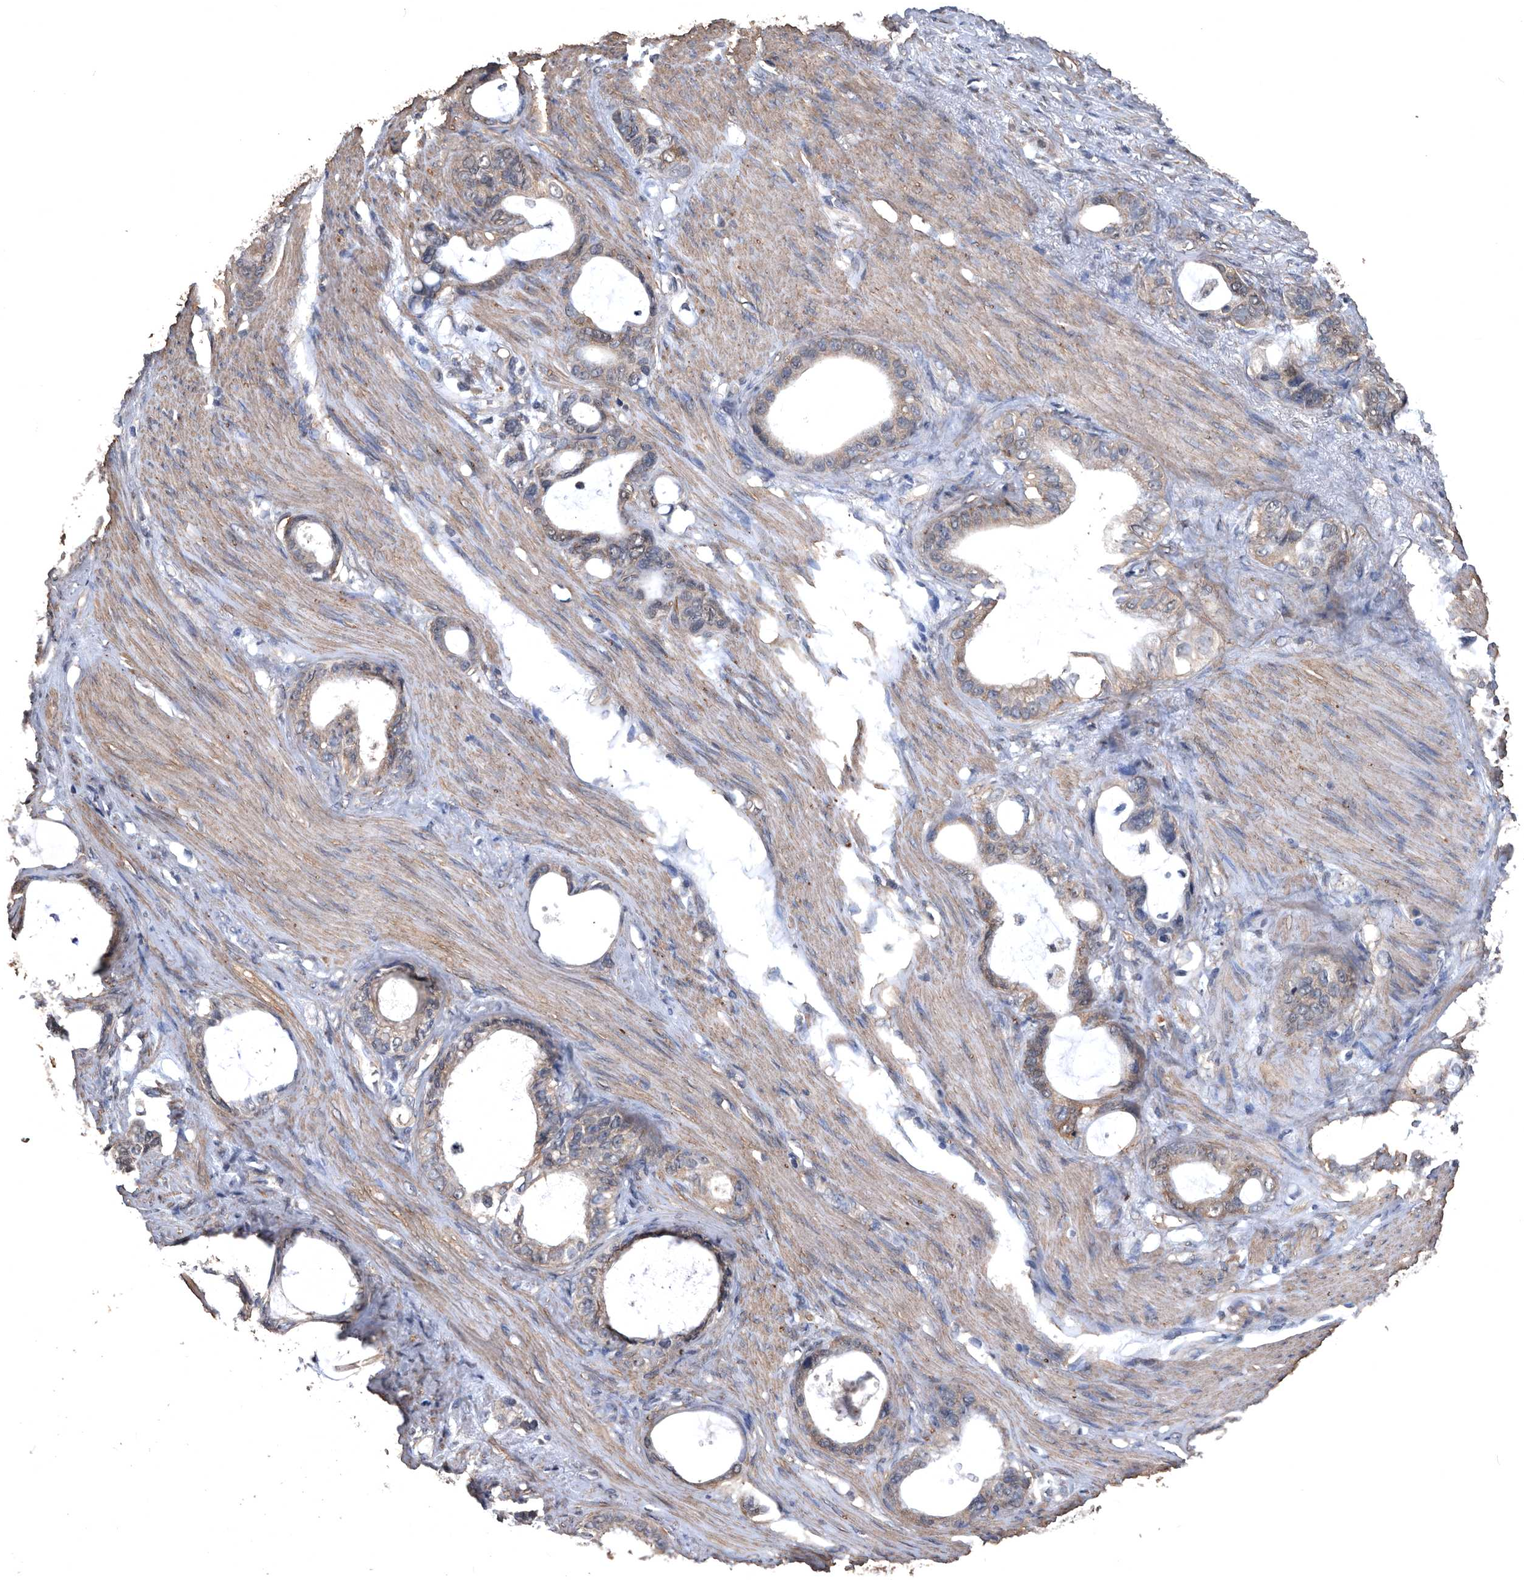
{"staining": {"intensity": "weak", "quantity": "25%-75%", "location": "cytoplasmic/membranous"}, "tissue": "stomach cancer", "cell_type": "Tumor cells", "image_type": "cancer", "snomed": [{"axis": "morphology", "description": "Adenocarcinoma, NOS"}, {"axis": "topography", "description": "Stomach"}], "caption": "There is low levels of weak cytoplasmic/membranous expression in tumor cells of stomach cancer, as demonstrated by immunohistochemical staining (brown color).", "gene": "NRBP1", "patient": {"sex": "female", "age": 75}}